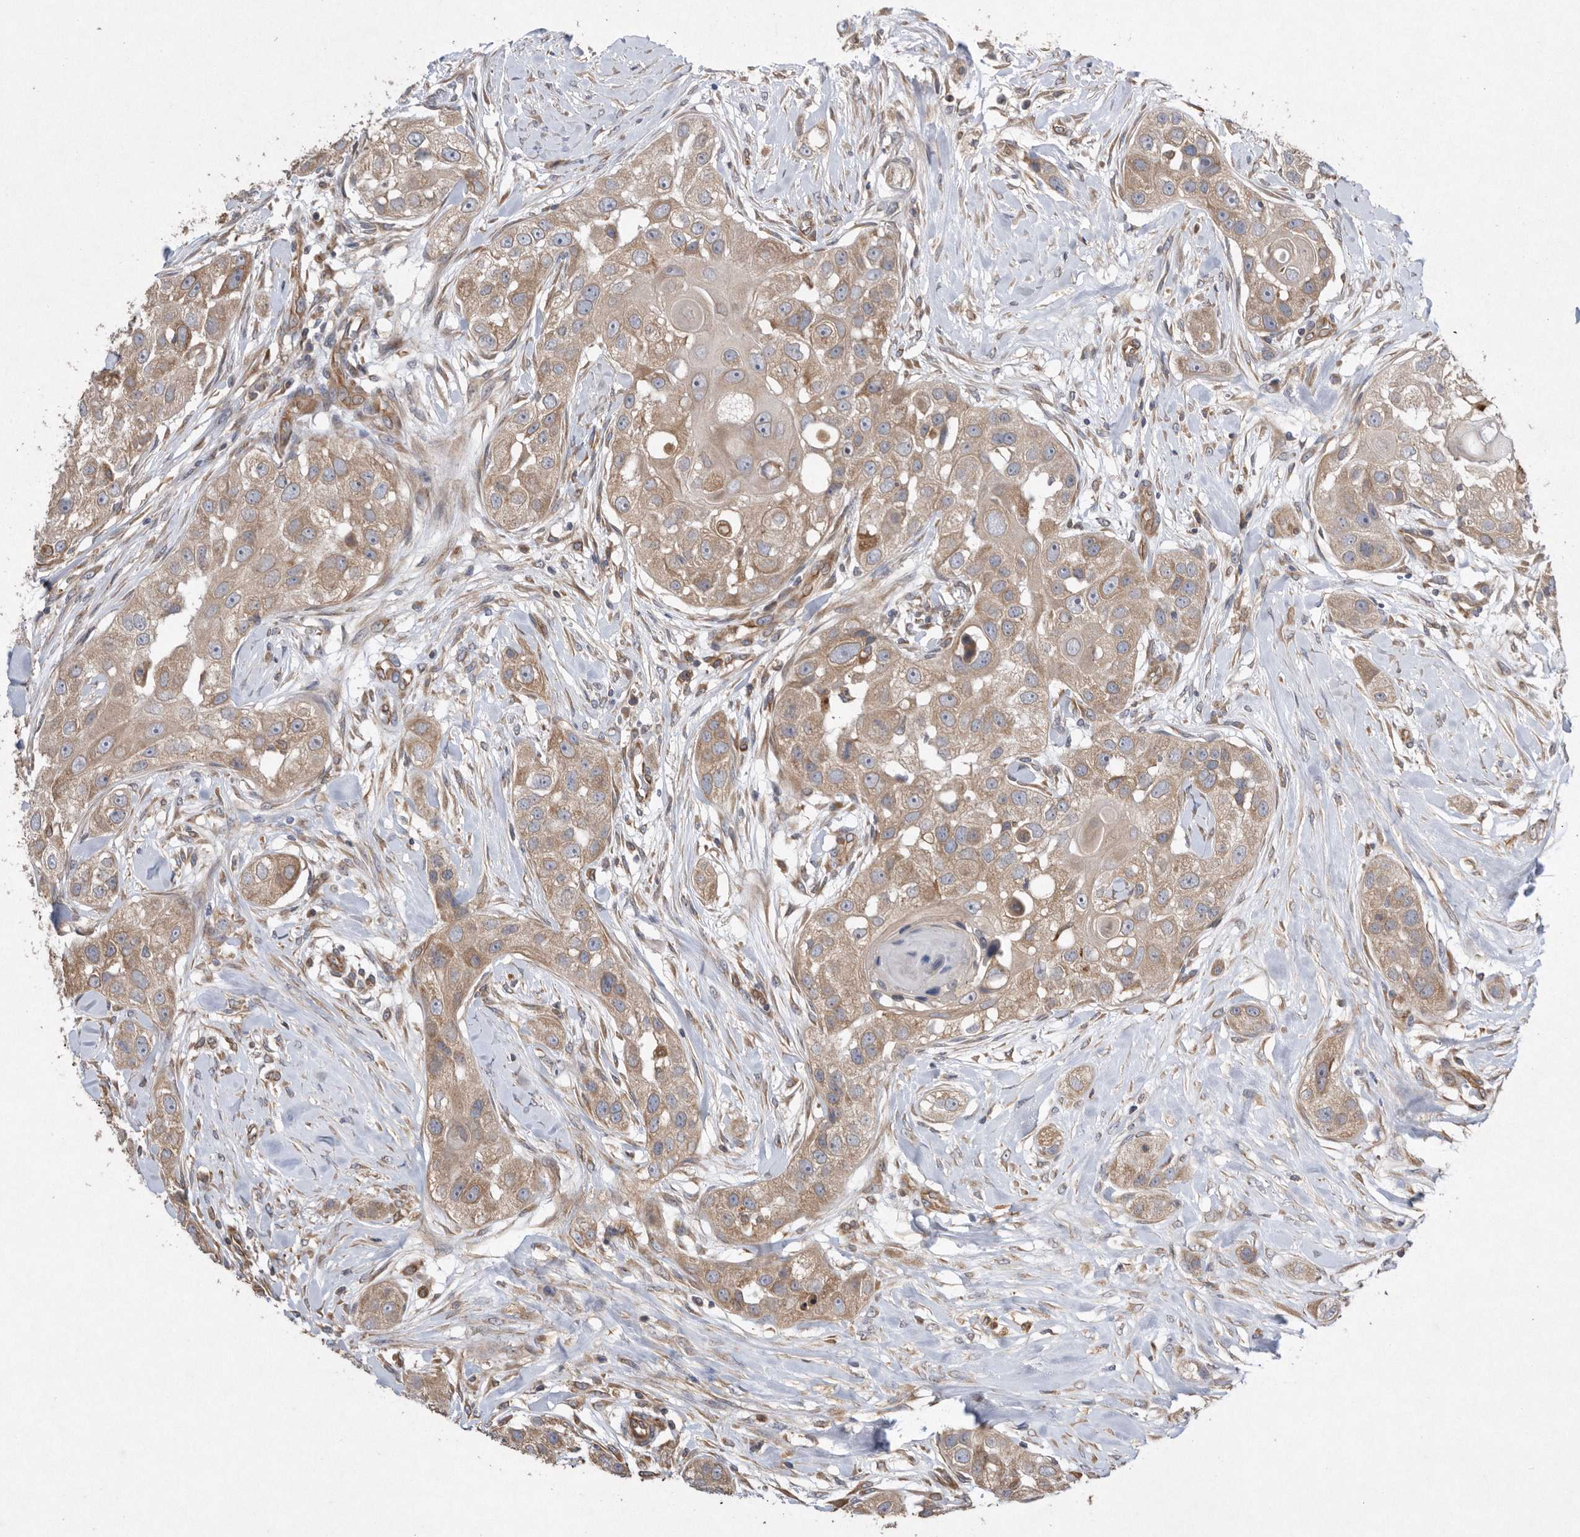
{"staining": {"intensity": "moderate", "quantity": ">75%", "location": "cytoplasmic/membranous"}, "tissue": "head and neck cancer", "cell_type": "Tumor cells", "image_type": "cancer", "snomed": [{"axis": "morphology", "description": "Normal tissue, NOS"}, {"axis": "morphology", "description": "Squamous cell carcinoma, NOS"}, {"axis": "topography", "description": "Skeletal muscle"}, {"axis": "topography", "description": "Head-Neck"}], "caption": "Brown immunohistochemical staining in human squamous cell carcinoma (head and neck) shows moderate cytoplasmic/membranous positivity in approximately >75% of tumor cells.", "gene": "PON2", "patient": {"sex": "male", "age": 51}}